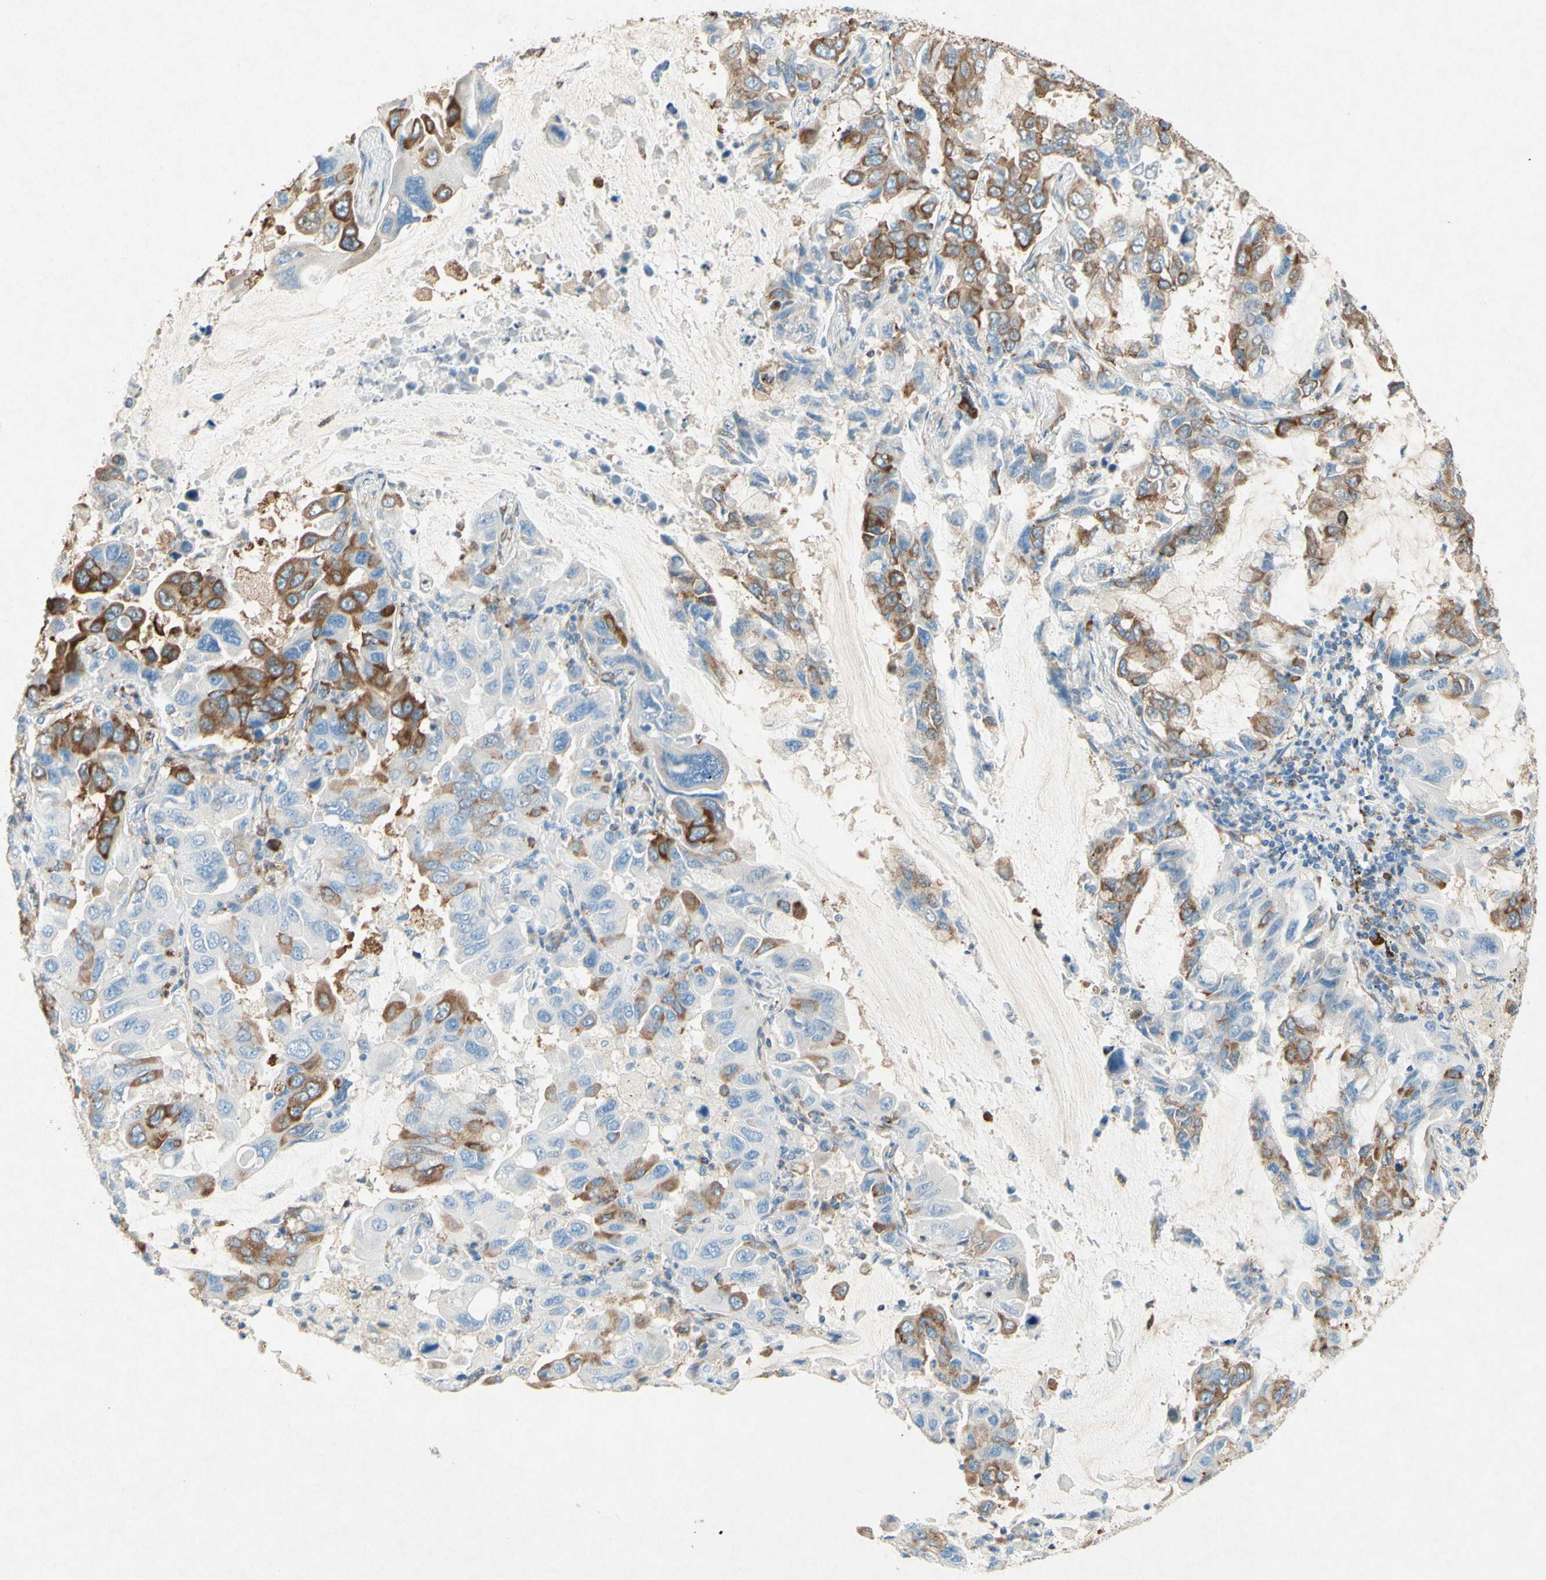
{"staining": {"intensity": "moderate", "quantity": ">75%", "location": "cytoplasmic/membranous"}, "tissue": "lung cancer", "cell_type": "Tumor cells", "image_type": "cancer", "snomed": [{"axis": "morphology", "description": "Adenocarcinoma, NOS"}, {"axis": "topography", "description": "Lung"}], "caption": "Immunohistochemical staining of human lung cancer (adenocarcinoma) exhibits medium levels of moderate cytoplasmic/membranous staining in about >75% of tumor cells. The staining is performed using DAB (3,3'-diaminobenzidine) brown chromogen to label protein expression. The nuclei are counter-stained blue using hematoxylin.", "gene": "PABPC1", "patient": {"sex": "male", "age": 64}}